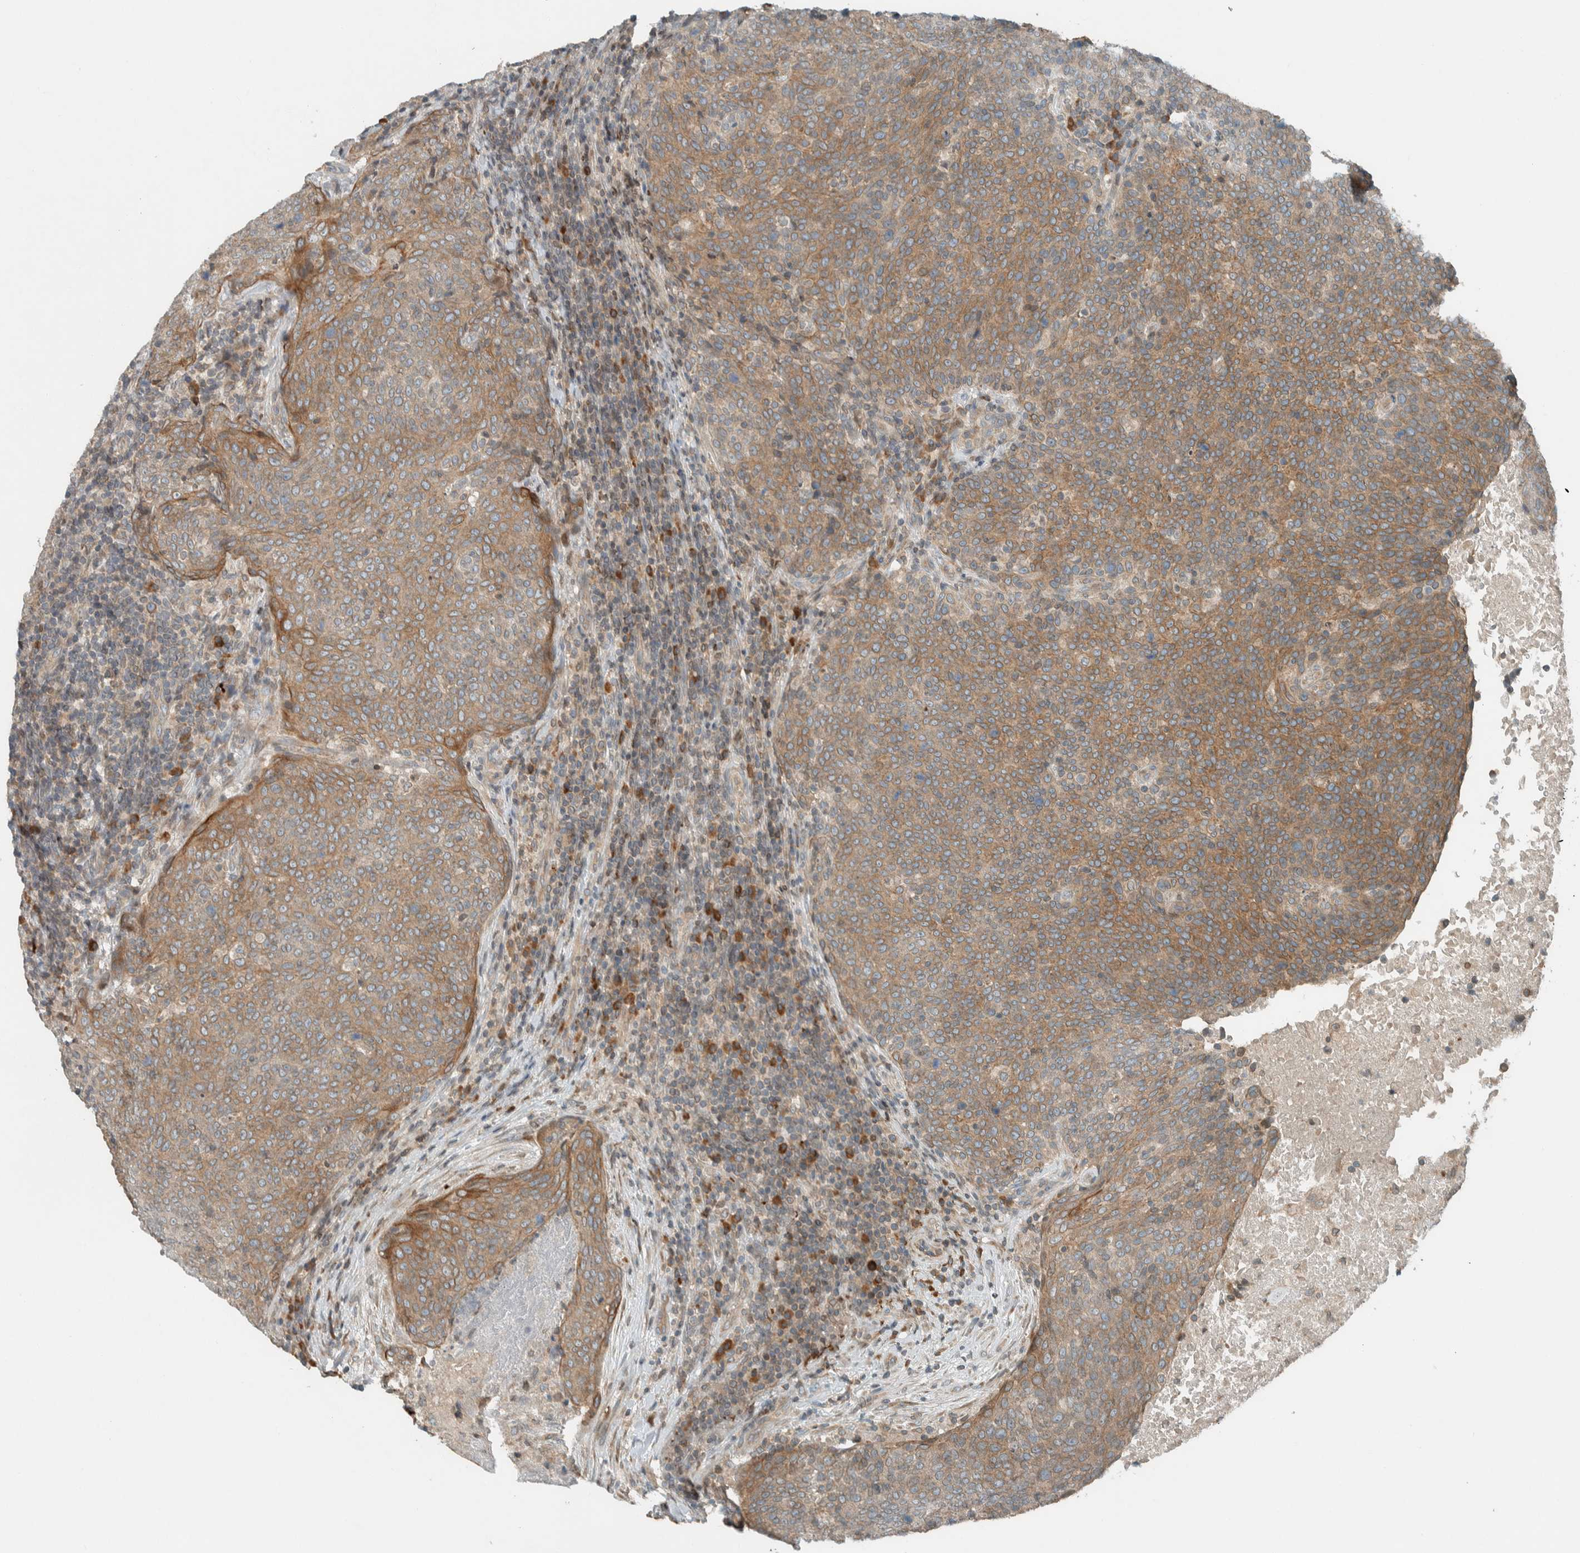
{"staining": {"intensity": "moderate", "quantity": ">75%", "location": "cytoplasmic/membranous"}, "tissue": "head and neck cancer", "cell_type": "Tumor cells", "image_type": "cancer", "snomed": [{"axis": "morphology", "description": "Squamous cell carcinoma, NOS"}, {"axis": "morphology", "description": "Squamous cell carcinoma, metastatic, NOS"}, {"axis": "topography", "description": "Lymph node"}, {"axis": "topography", "description": "Head-Neck"}], "caption": "Head and neck cancer (metastatic squamous cell carcinoma) stained with a protein marker exhibits moderate staining in tumor cells.", "gene": "SEL1L", "patient": {"sex": "male", "age": 62}}